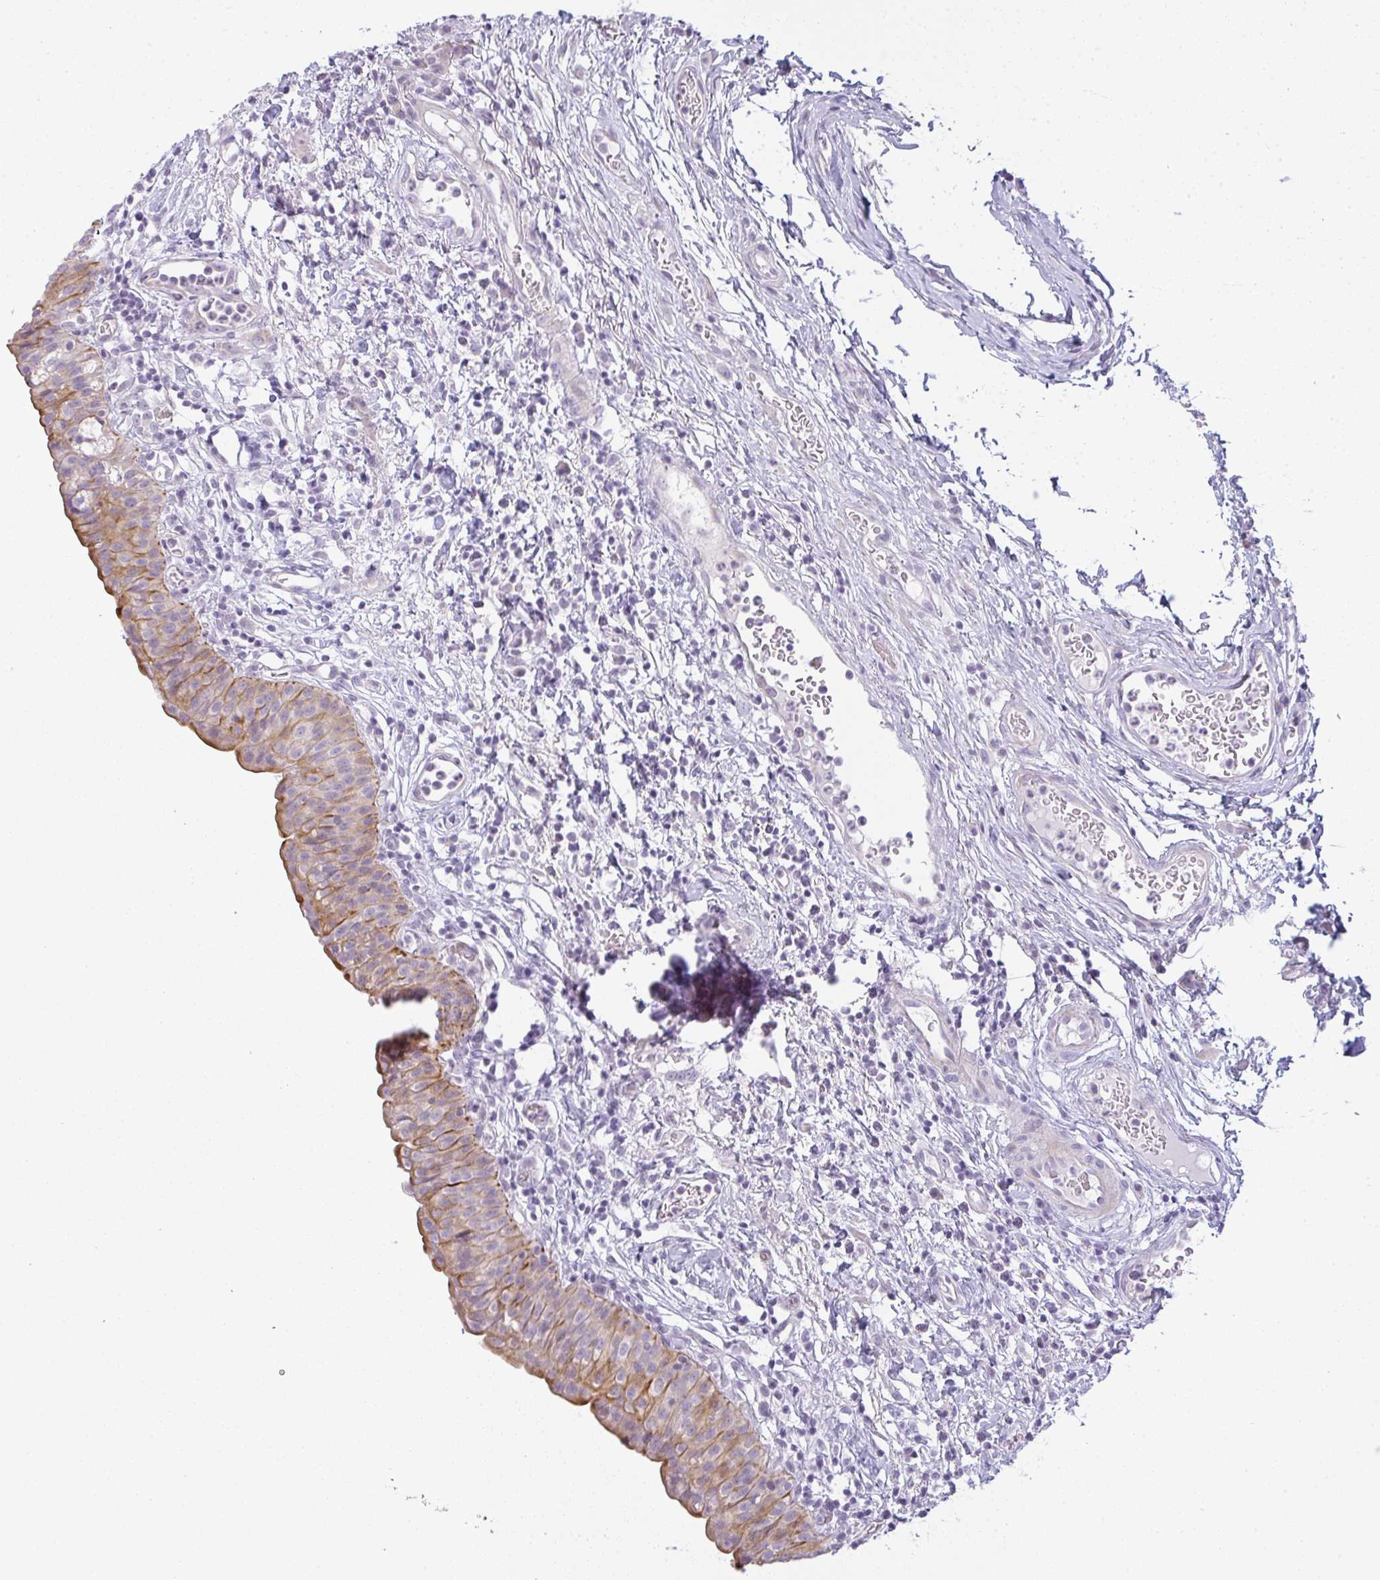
{"staining": {"intensity": "moderate", "quantity": ">75%", "location": "cytoplasmic/membranous"}, "tissue": "urinary bladder", "cell_type": "Urothelial cells", "image_type": "normal", "snomed": [{"axis": "morphology", "description": "Normal tissue, NOS"}, {"axis": "morphology", "description": "Inflammation, NOS"}, {"axis": "topography", "description": "Urinary bladder"}], "caption": "Immunohistochemistry (IHC) of benign urinary bladder displays medium levels of moderate cytoplasmic/membranous positivity in about >75% of urothelial cells. (IHC, brightfield microscopy, high magnification).", "gene": "SIRPB2", "patient": {"sex": "male", "age": 57}}